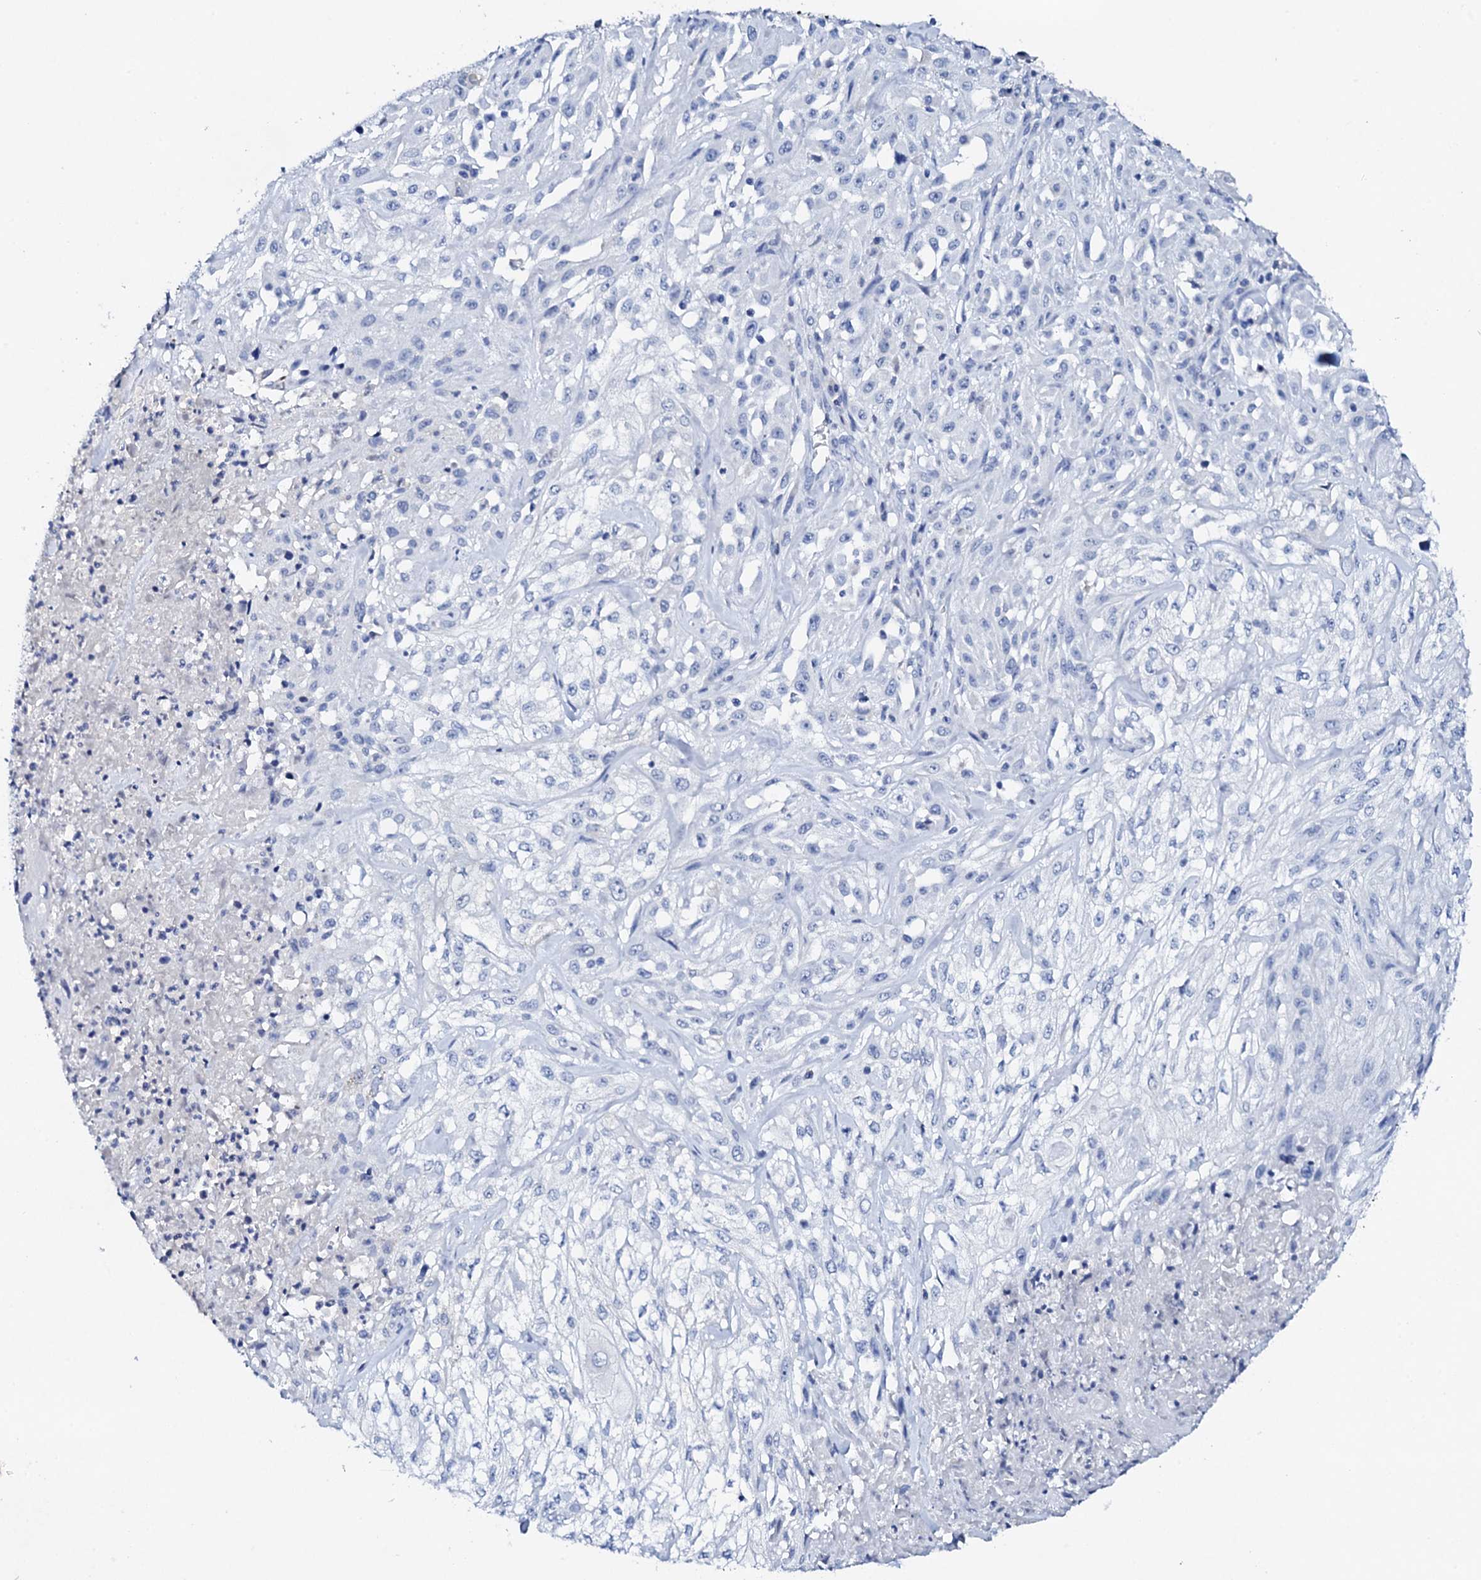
{"staining": {"intensity": "negative", "quantity": "none", "location": "none"}, "tissue": "skin cancer", "cell_type": "Tumor cells", "image_type": "cancer", "snomed": [{"axis": "morphology", "description": "Squamous cell carcinoma, NOS"}, {"axis": "morphology", "description": "Squamous cell carcinoma, metastatic, NOS"}, {"axis": "topography", "description": "Skin"}, {"axis": "topography", "description": "Lymph node"}], "caption": "Photomicrograph shows no protein positivity in tumor cells of skin metastatic squamous cell carcinoma tissue.", "gene": "FBXL16", "patient": {"sex": "male", "age": 75}}